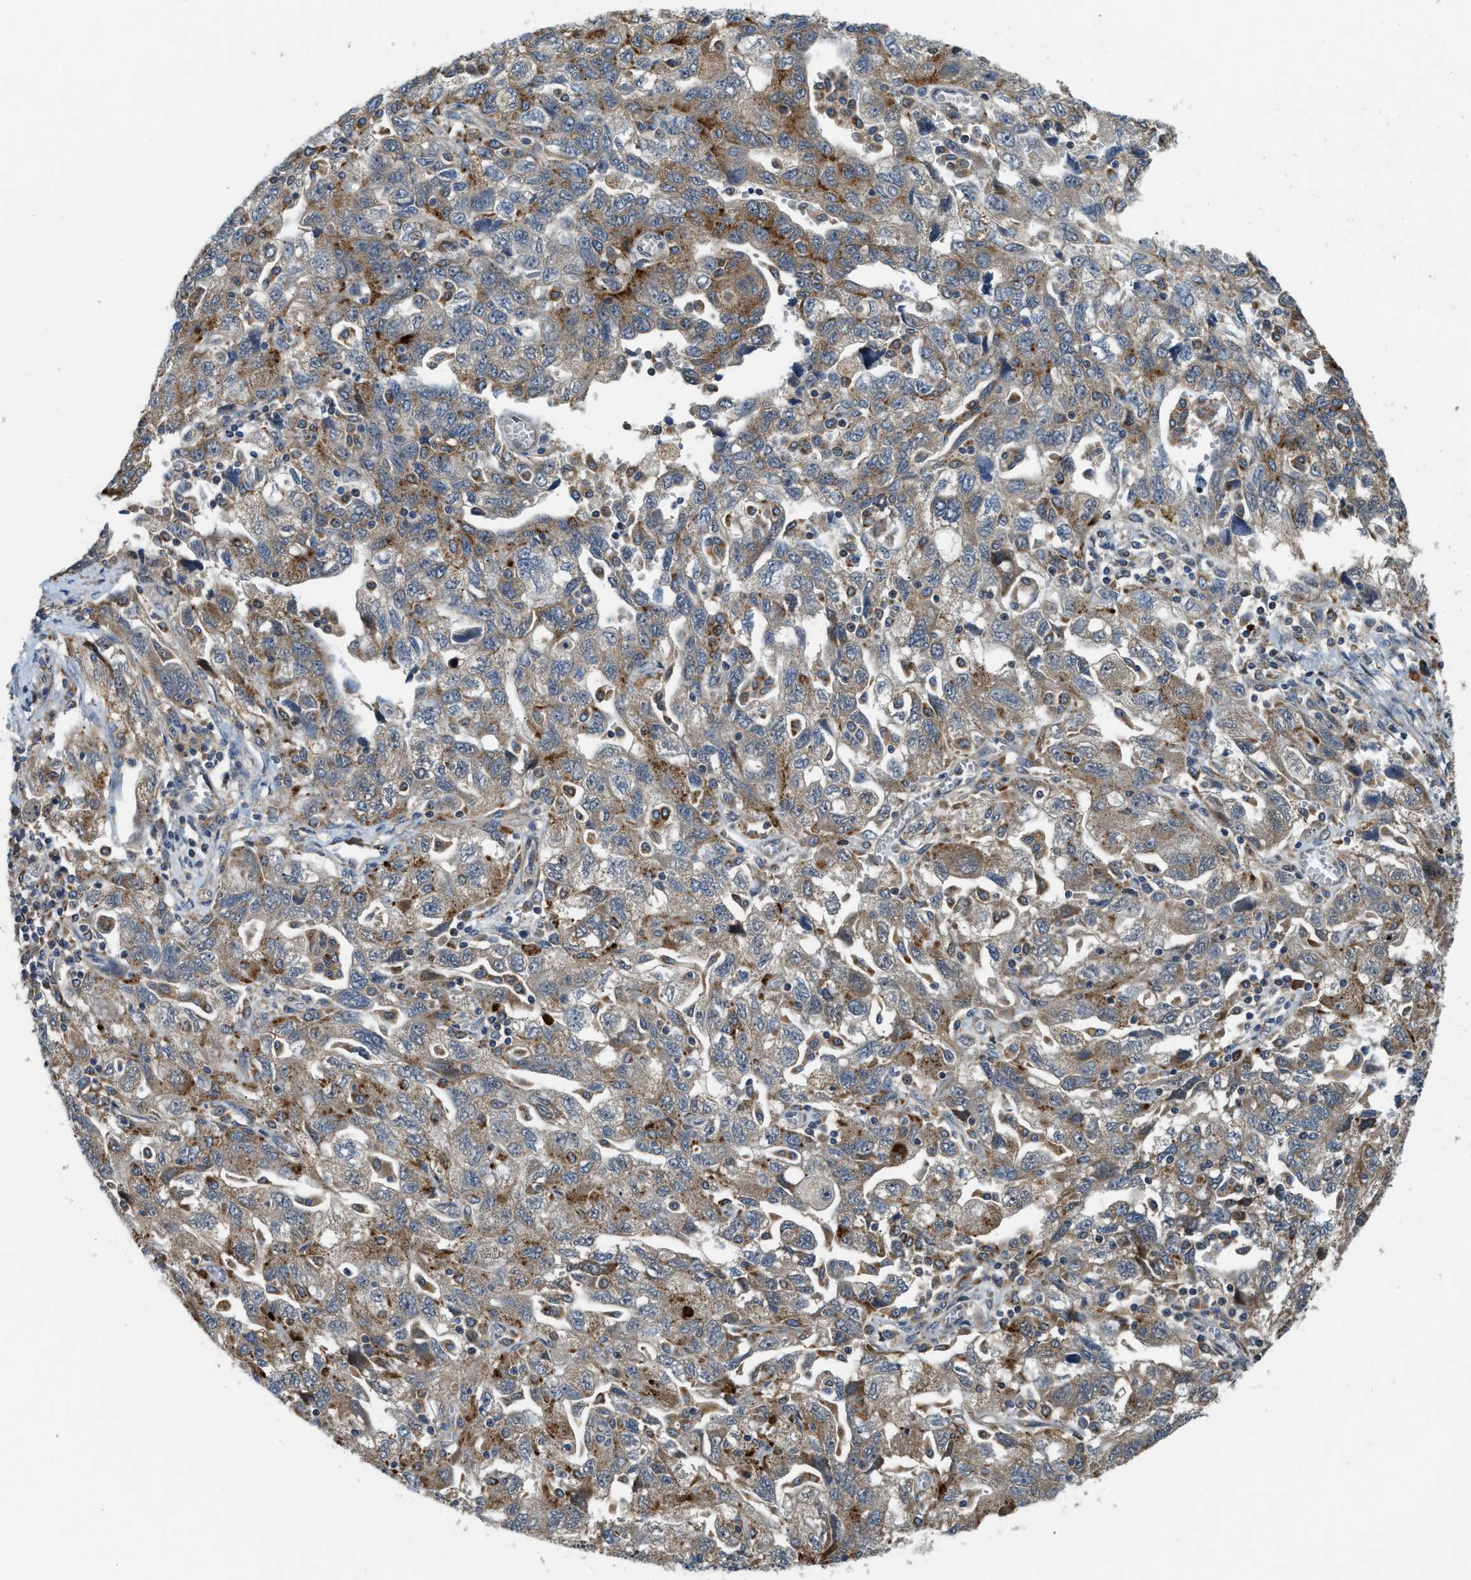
{"staining": {"intensity": "moderate", "quantity": ">75%", "location": "cytoplasmic/membranous"}, "tissue": "ovarian cancer", "cell_type": "Tumor cells", "image_type": "cancer", "snomed": [{"axis": "morphology", "description": "Carcinoma, NOS"}, {"axis": "morphology", "description": "Cystadenocarcinoma, serous, NOS"}, {"axis": "topography", "description": "Ovary"}], "caption": "There is medium levels of moderate cytoplasmic/membranous positivity in tumor cells of ovarian cancer (carcinoma), as demonstrated by immunohistochemical staining (brown color).", "gene": "STARD3NL", "patient": {"sex": "female", "age": 69}}